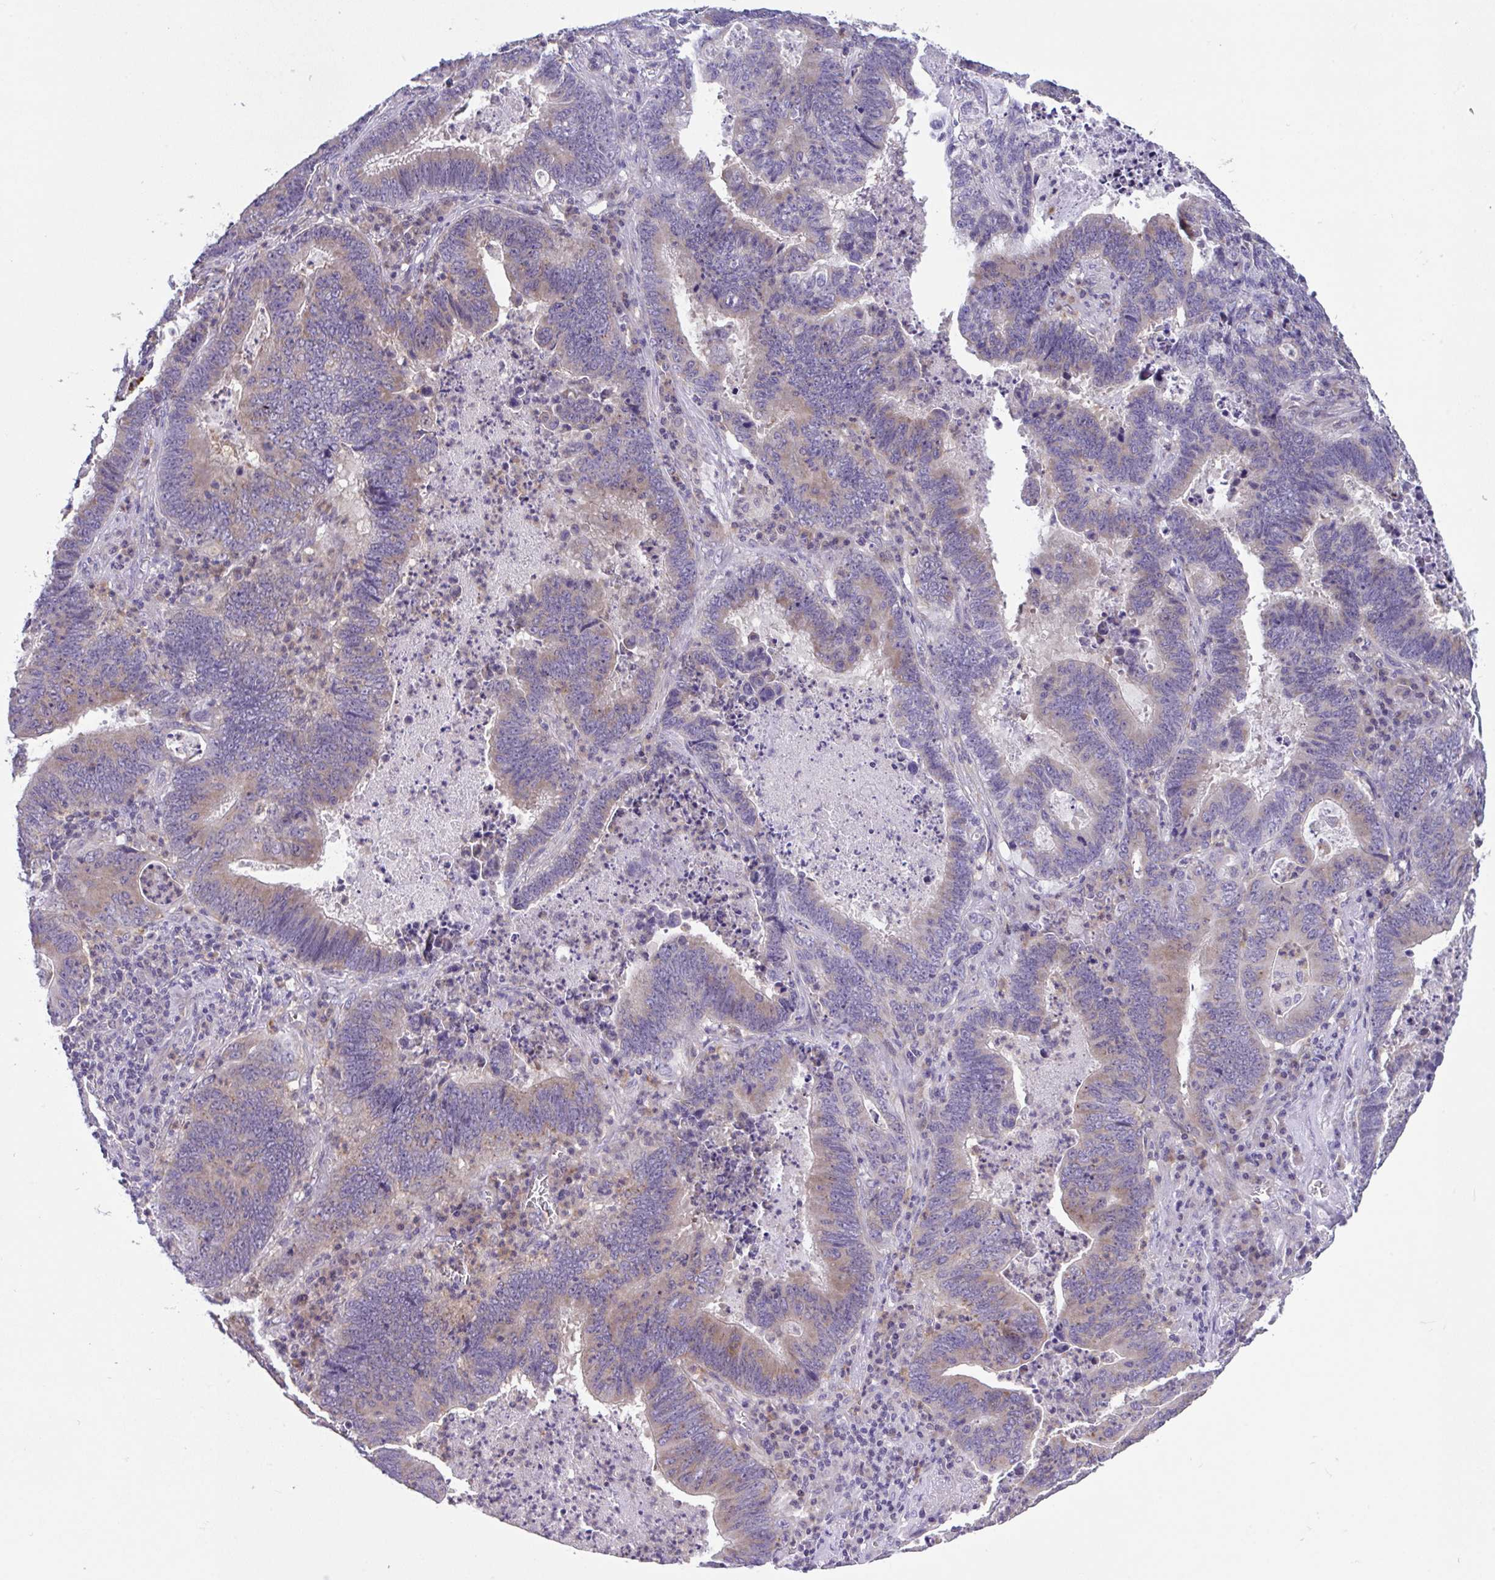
{"staining": {"intensity": "weak", "quantity": "25%-75%", "location": "cytoplasmic/membranous"}, "tissue": "lung cancer", "cell_type": "Tumor cells", "image_type": "cancer", "snomed": [{"axis": "morphology", "description": "Aneuploidy"}, {"axis": "morphology", "description": "Adenocarcinoma, NOS"}, {"axis": "morphology", "description": "Adenocarcinoma primary or metastatic"}, {"axis": "topography", "description": "Lung"}], "caption": "Immunohistochemistry (DAB (3,3'-diaminobenzidine)) staining of lung cancer demonstrates weak cytoplasmic/membranous protein expression in approximately 25%-75% of tumor cells.", "gene": "RHOXF1", "patient": {"sex": "female", "age": 75}}